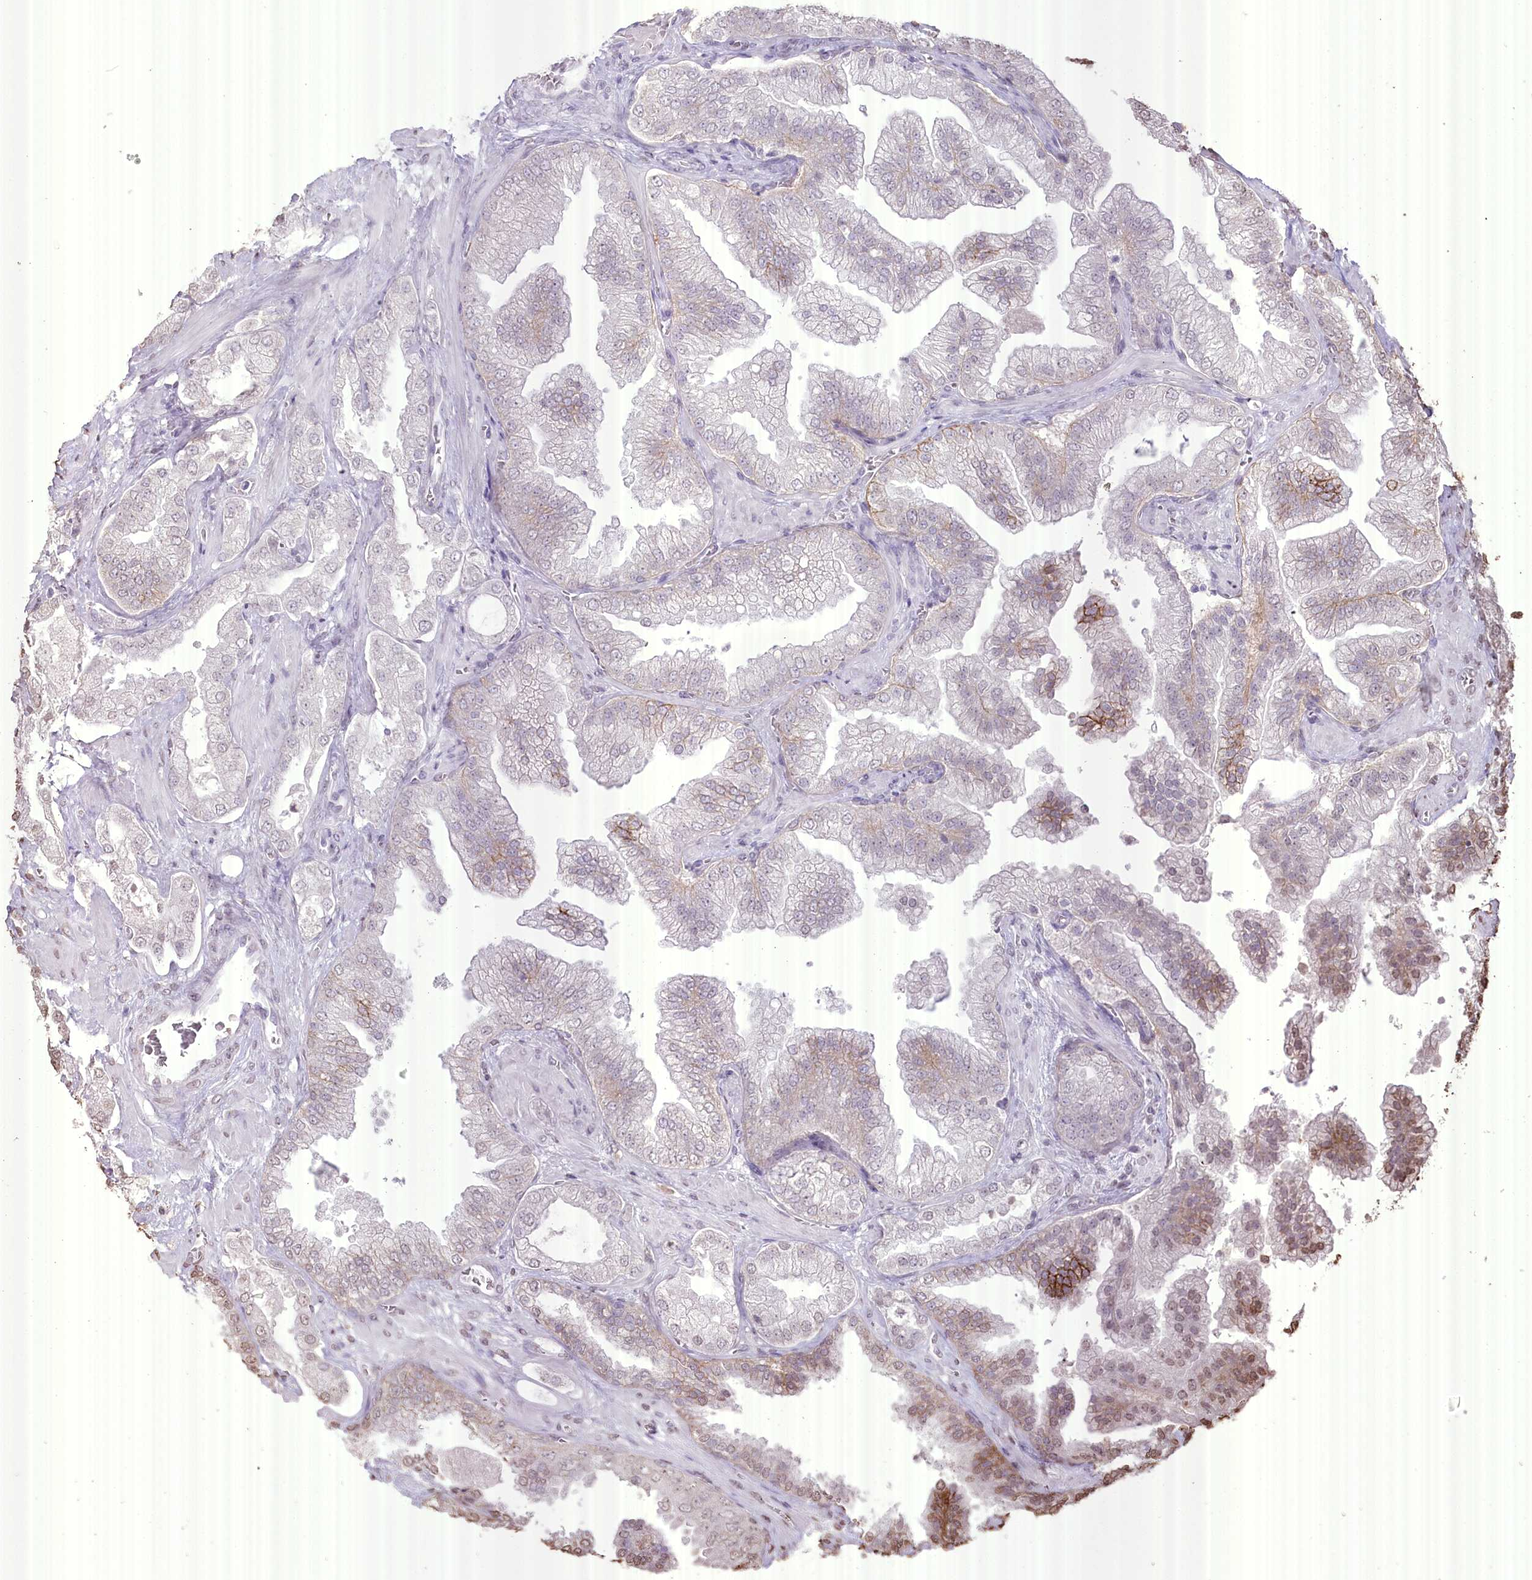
{"staining": {"intensity": "negative", "quantity": "none", "location": "none"}, "tissue": "prostate cancer", "cell_type": "Tumor cells", "image_type": "cancer", "snomed": [{"axis": "morphology", "description": "Adenocarcinoma, High grade"}, {"axis": "topography", "description": "Prostate"}], "caption": "DAB immunohistochemical staining of prostate cancer shows no significant positivity in tumor cells.", "gene": "SLC39A10", "patient": {"sex": "male", "age": 58}}